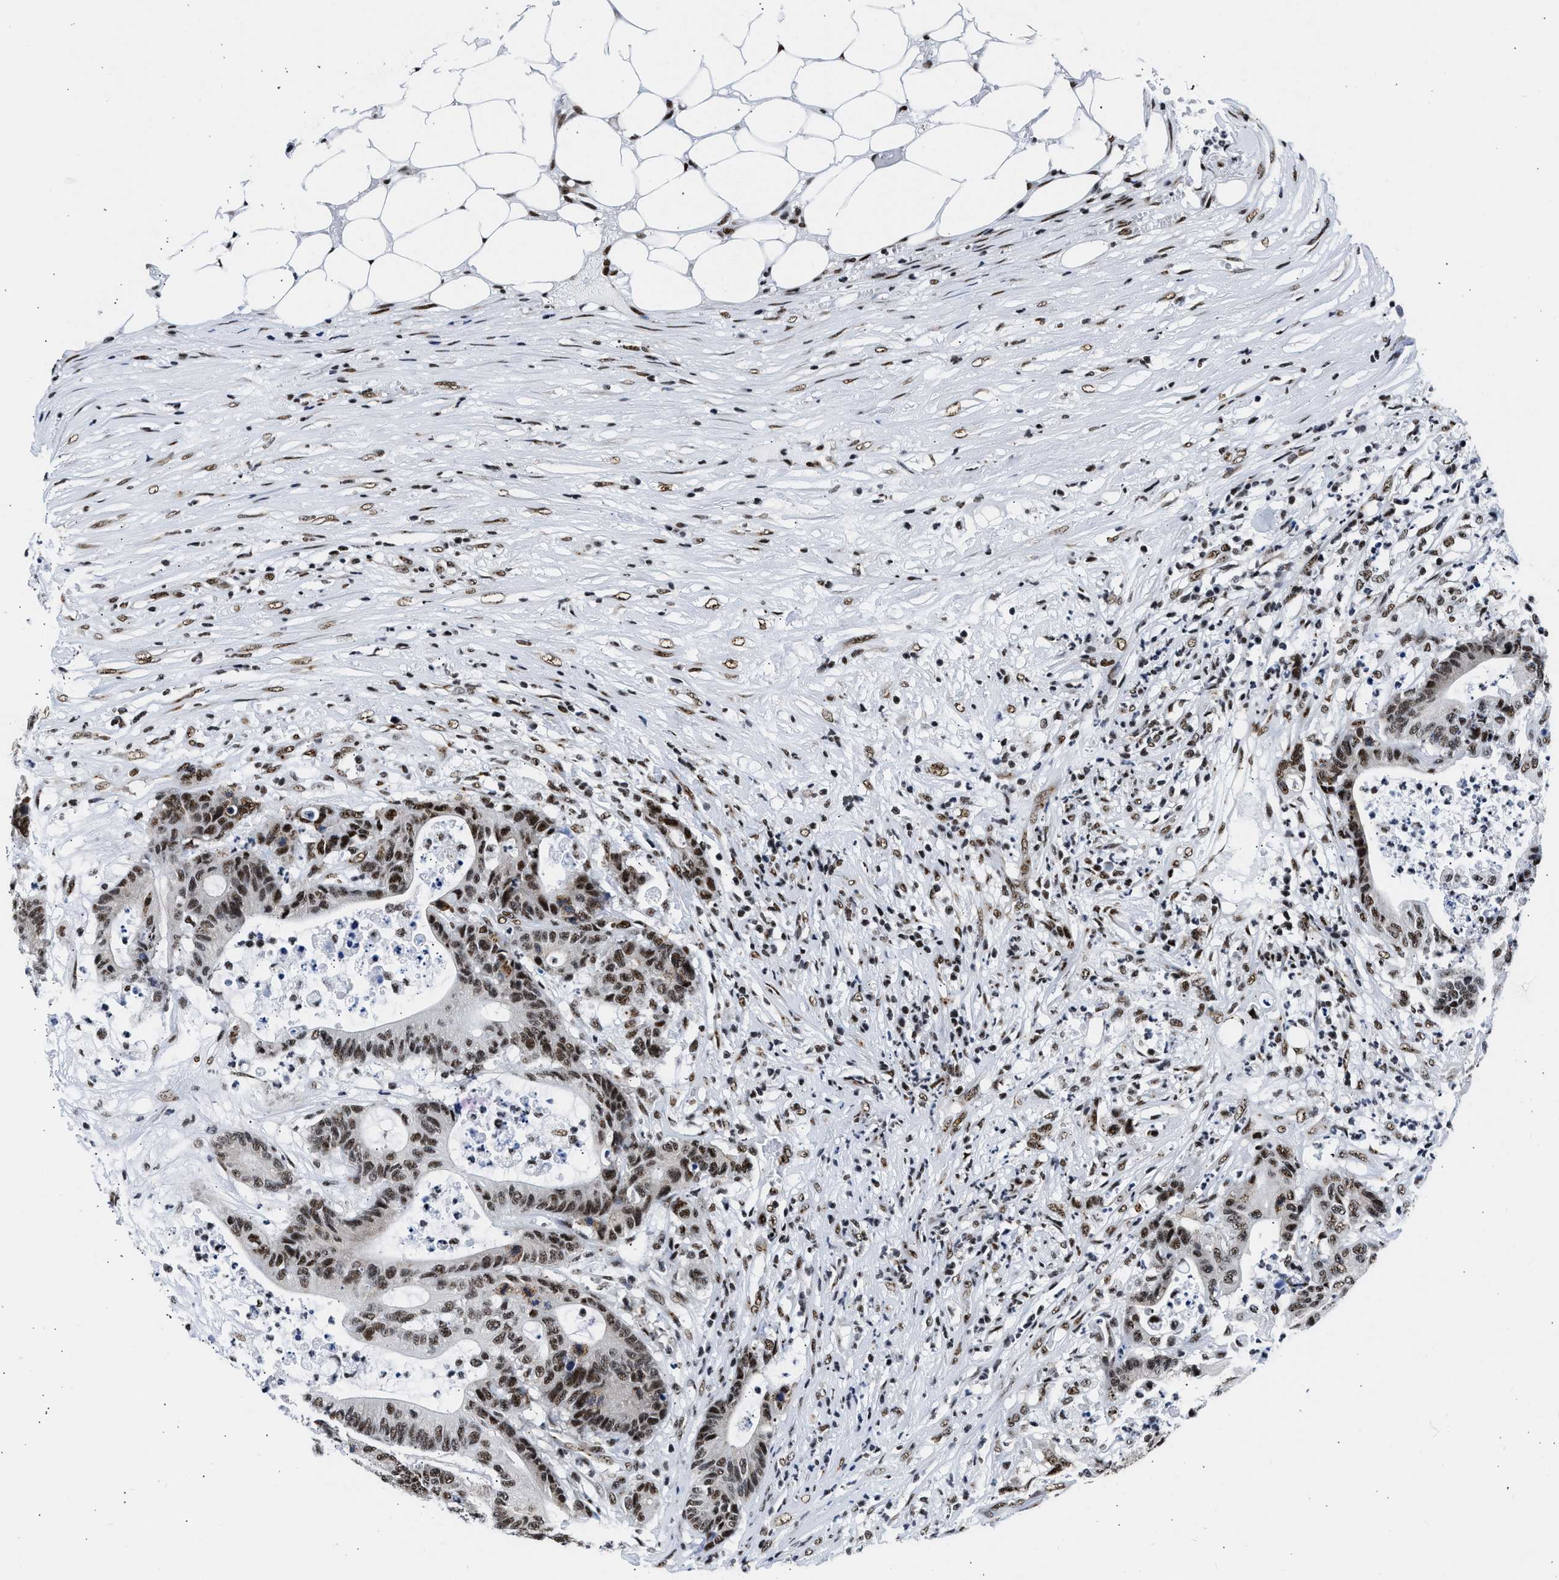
{"staining": {"intensity": "moderate", "quantity": ">75%", "location": "nuclear"}, "tissue": "colorectal cancer", "cell_type": "Tumor cells", "image_type": "cancer", "snomed": [{"axis": "morphology", "description": "Adenocarcinoma, NOS"}, {"axis": "topography", "description": "Colon"}], "caption": "Colorectal adenocarcinoma stained with immunohistochemistry shows moderate nuclear expression in approximately >75% of tumor cells.", "gene": "RBM8A", "patient": {"sex": "female", "age": 84}}